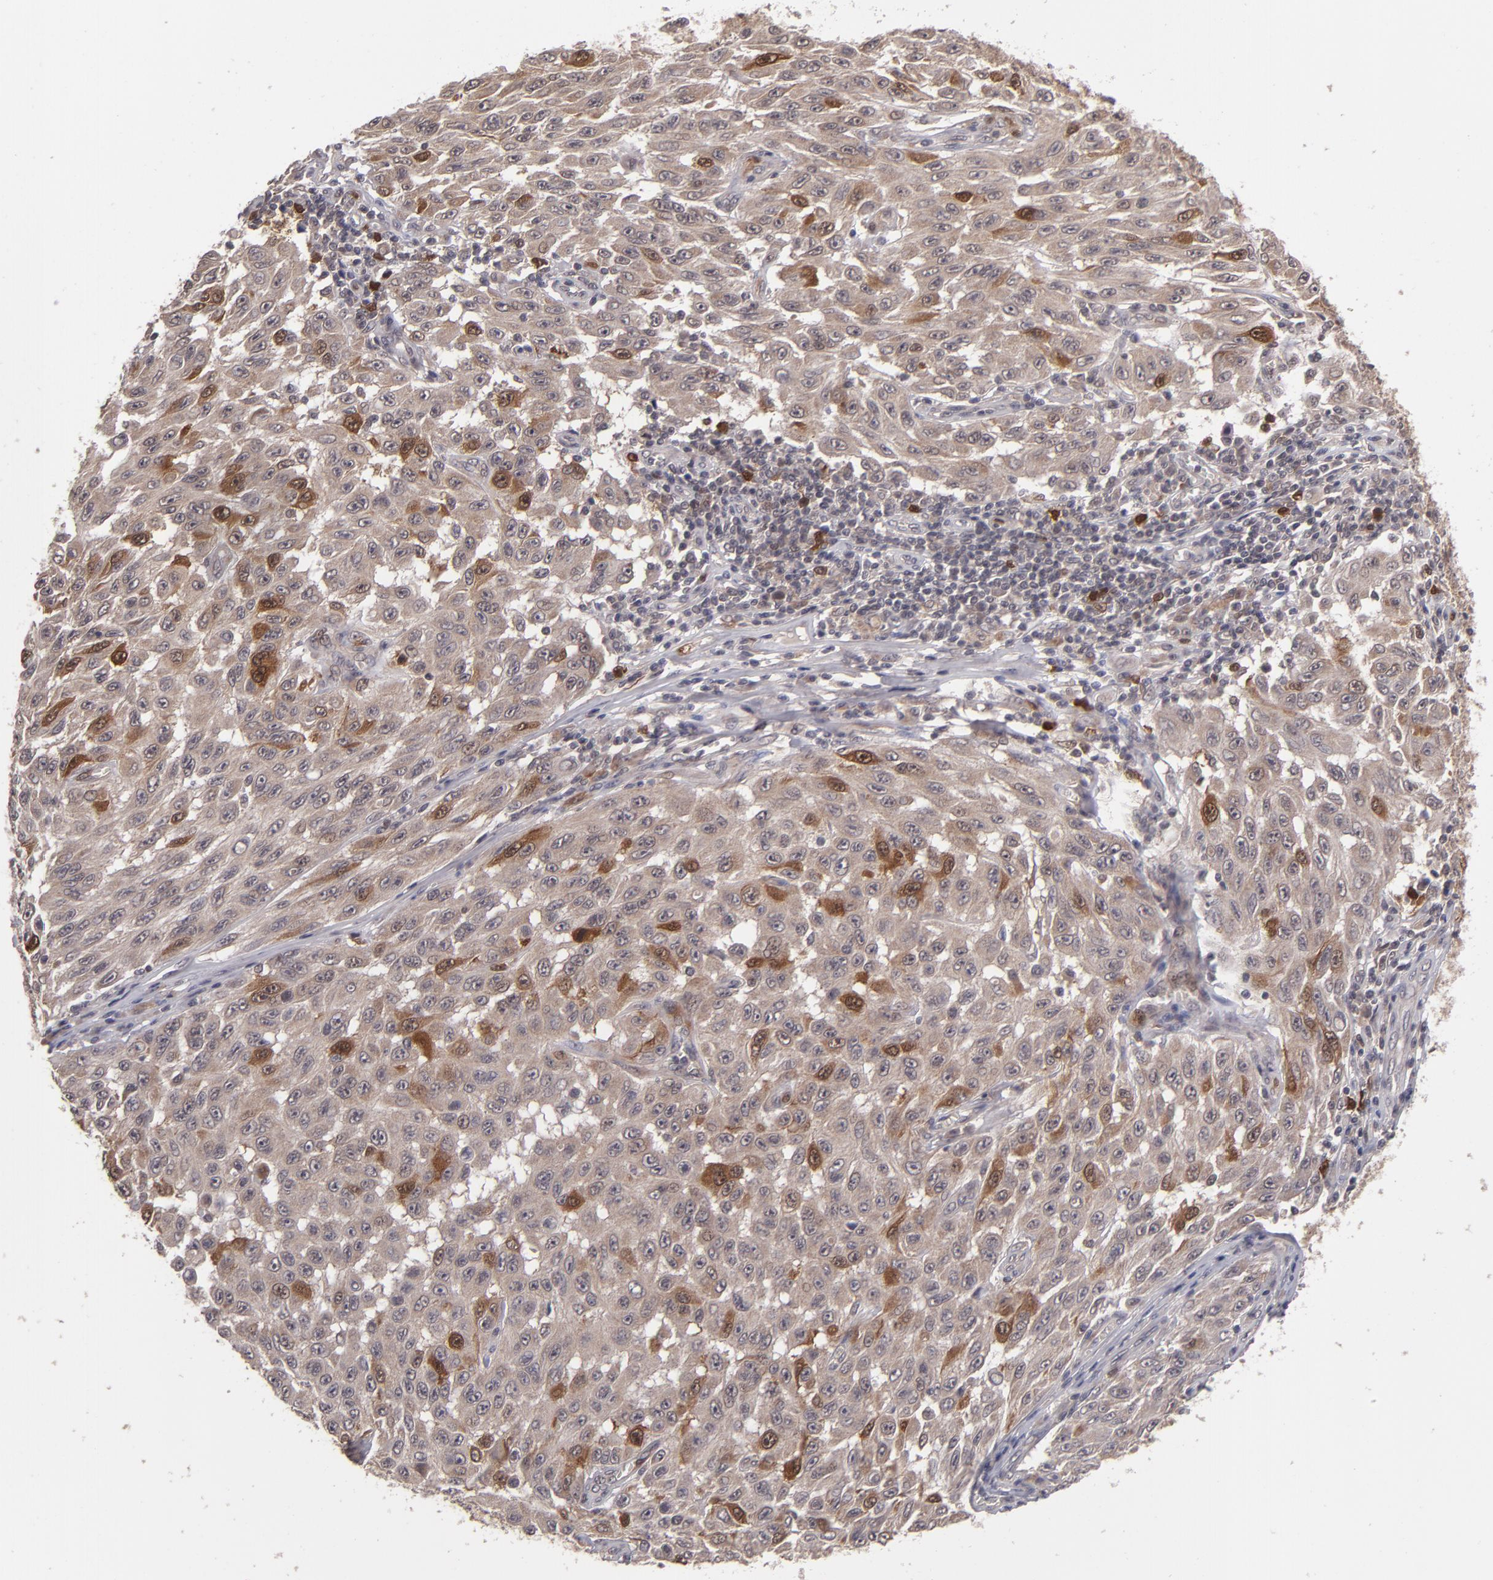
{"staining": {"intensity": "moderate", "quantity": ">75%", "location": "cytoplasmic/membranous"}, "tissue": "melanoma", "cell_type": "Tumor cells", "image_type": "cancer", "snomed": [{"axis": "morphology", "description": "Malignant melanoma, NOS"}, {"axis": "topography", "description": "Skin"}], "caption": "Immunohistochemistry staining of melanoma, which shows medium levels of moderate cytoplasmic/membranous positivity in approximately >75% of tumor cells indicating moderate cytoplasmic/membranous protein staining. The staining was performed using DAB (3,3'-diaminobenzidine) (brown) for protein detection and nuclei were counterstained in hematoxylin (blue).", "gene": "TYMS", "patient": {"sex": "male", "age": 30}}